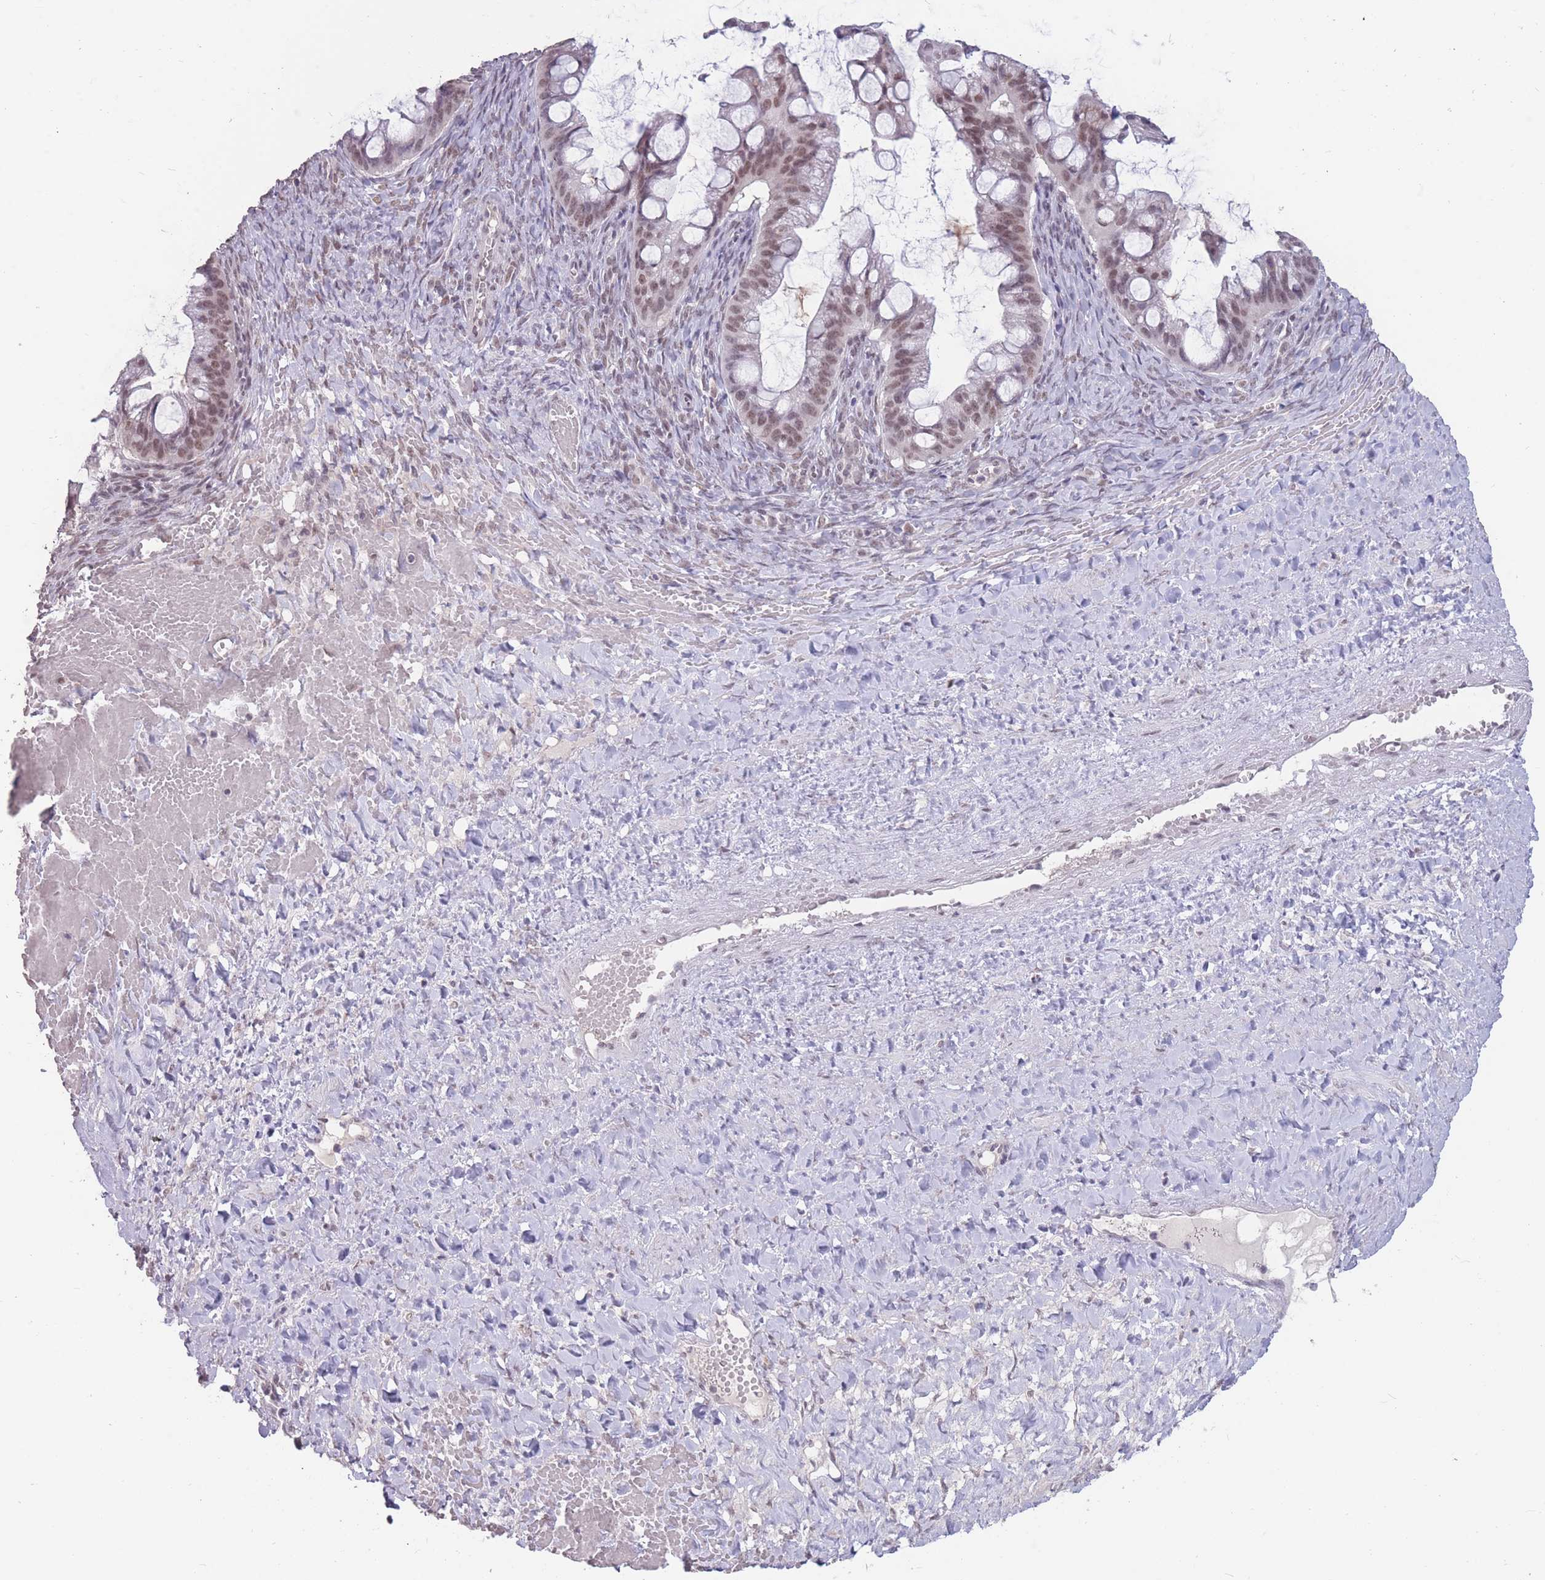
{"staining": {"intensity": "moderate", "quantity": ">75%", "location": "nuclear"}, "tissue": "ovarian cancer", "cell_type": "Tumor cells", "image_type": "cancer", "snomed": [{"axis": "morphology", "description": "Cystadenocarcinoma, mucinous, NOS"}, {"axis": "topography", "description": "Ovary"}], "caption": "A brown stain highlights moderate nuclear expression of a protein in human ovarian cancer tumor cells.", "gene": "HNRNPUL1", "patient": {"sex": "female", "age": 73}}